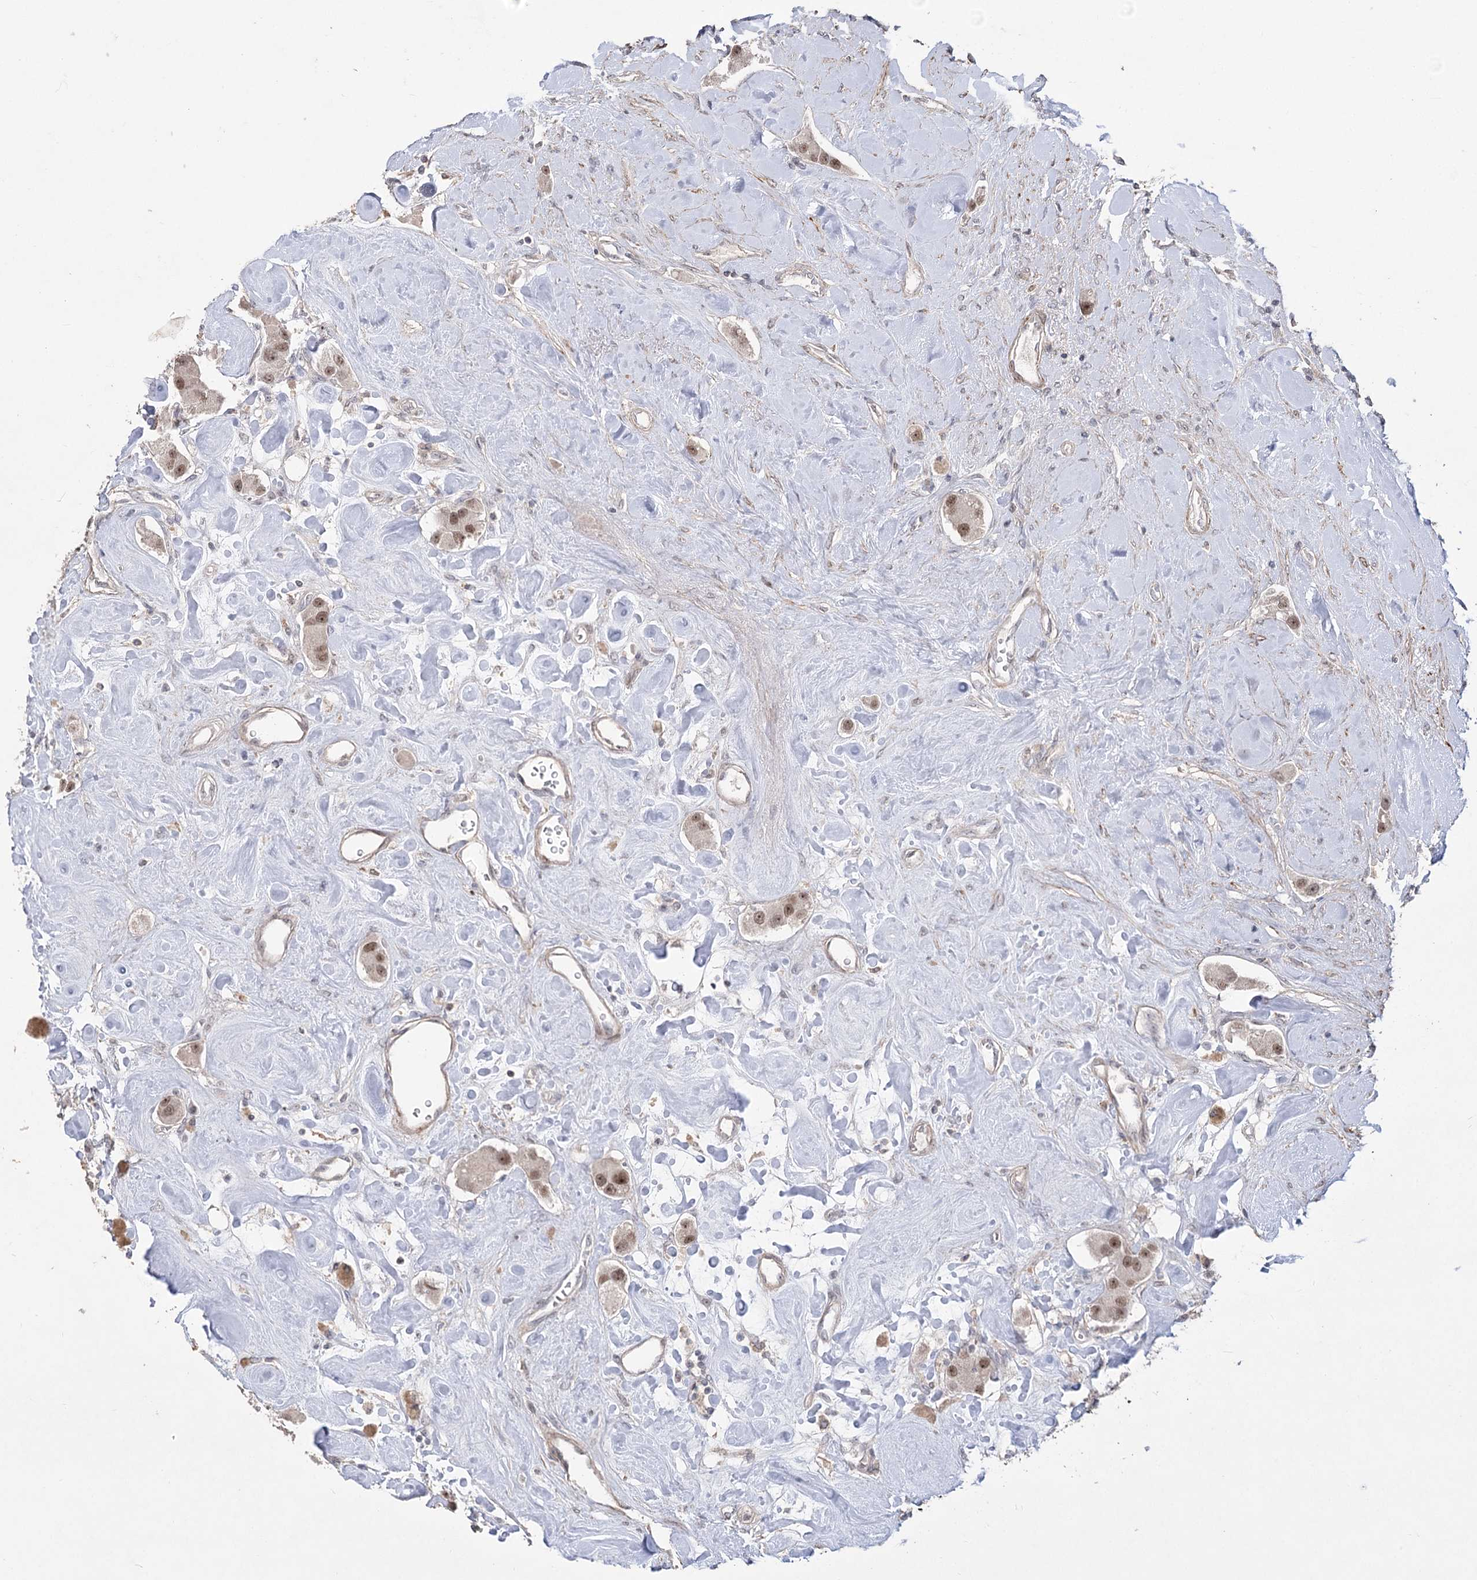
{"staining": {"intensity": "moderate", "quantity": ">75%", "location": "cytoplasmic/membranous,nuclear"}, "tissue": "carcinoid", "cell_type": "Tumor cells", "image_type": "cancer", "snomed": [{"axis": "morphology", "description": "Carcinoid, malignant, NOS"}, {"axis": "topography", "description": "Pancreas"}], "caption": "Immunohistochemical staining of carcinoid demonstrates medium levels of moderate cytoplasmic/membranous and nuclear positivity in approximately >75% of tumor cells.", "gene": "ZSCAN23", "patient": {"sex": "male", "age": 41}}